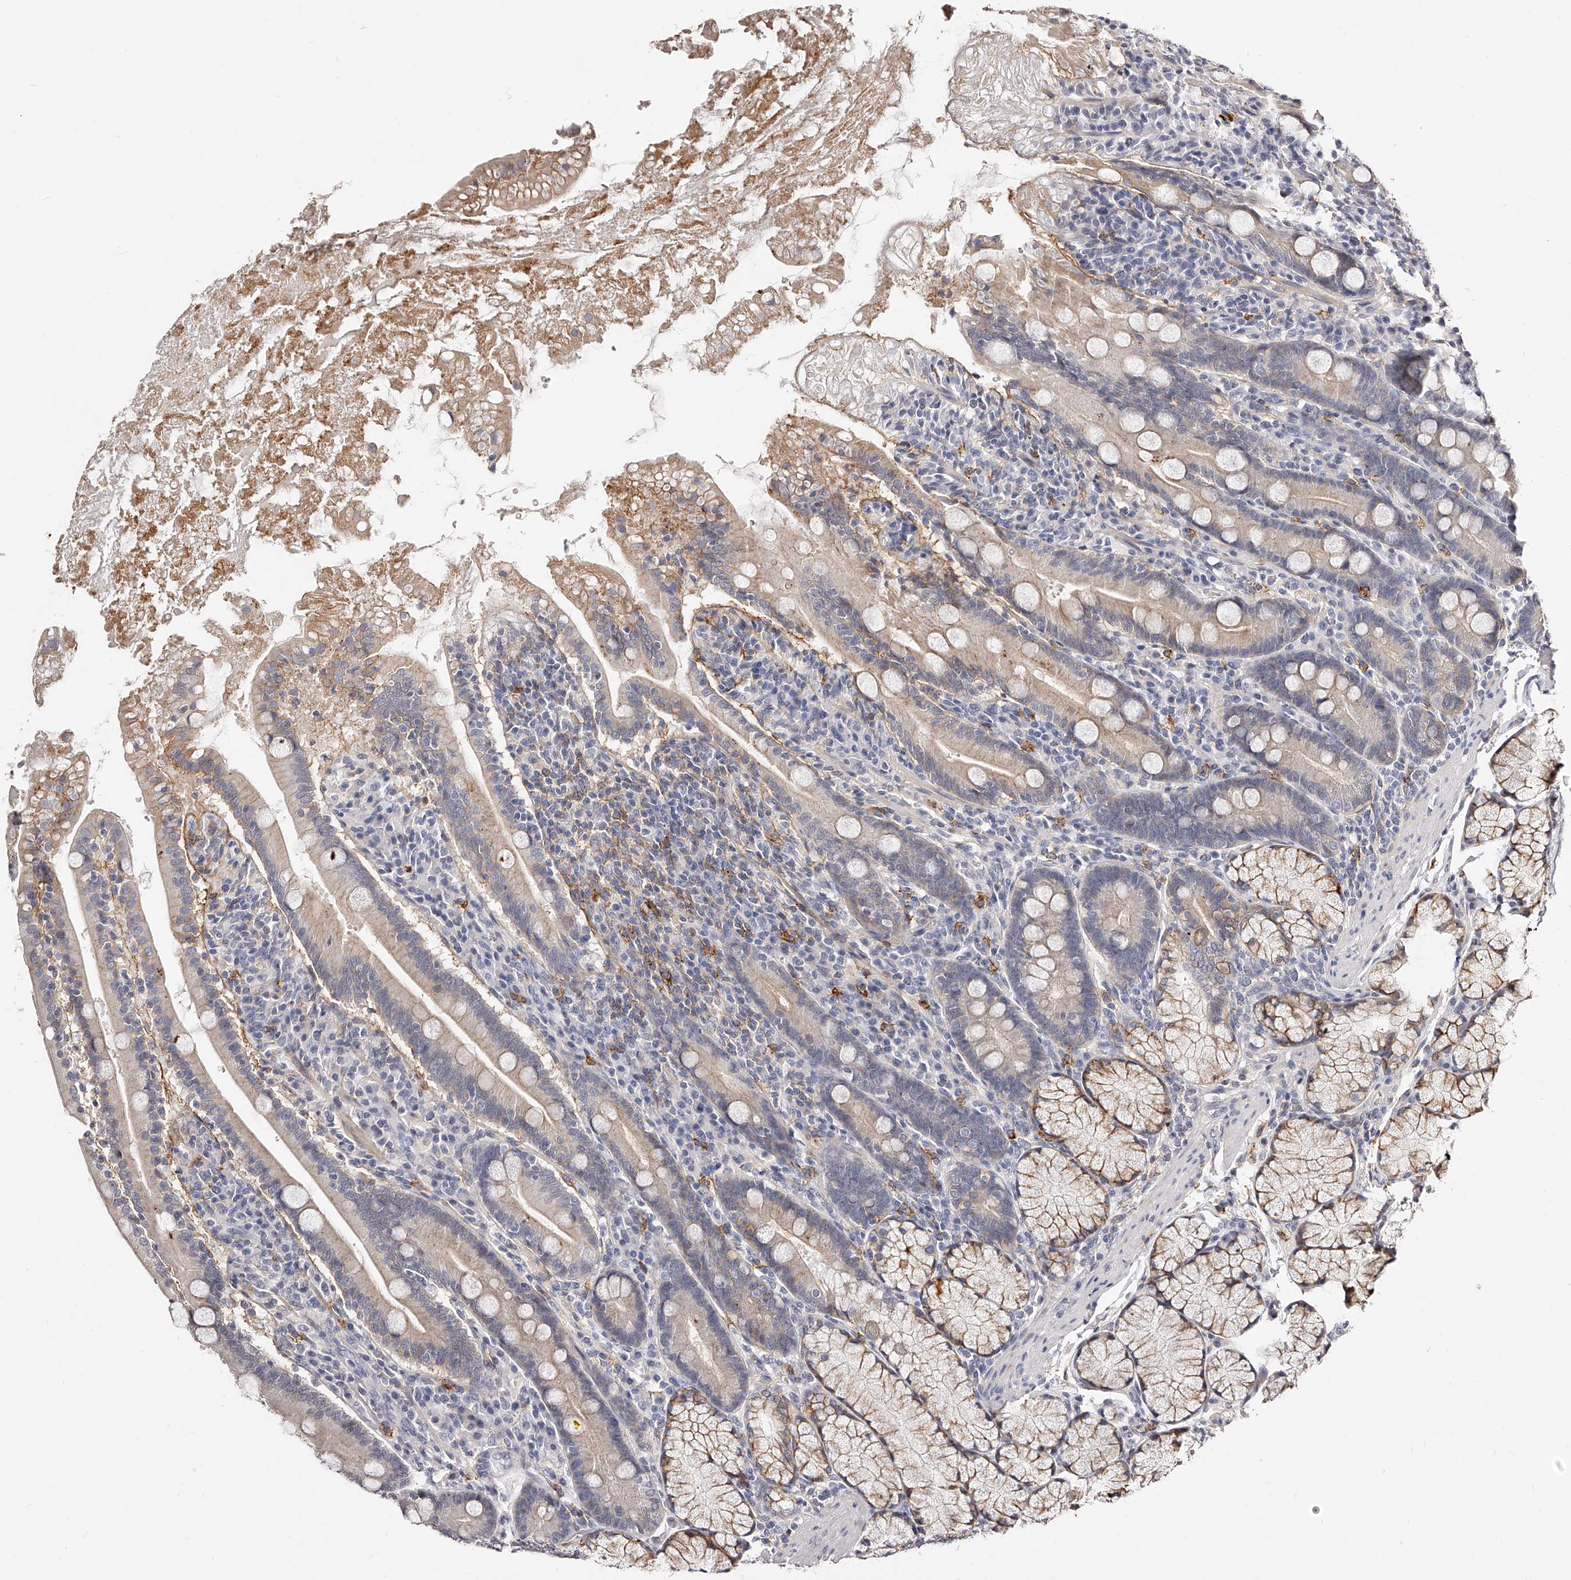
{"staining": {"intensity": "moderate", "quantity": "<25%", "location": "cytoplasmic/membranous"}, "tissue": "duodenum", "cell_type": "Glandular cells", "image_type": "normal", "snomed": [{"axis": "morphology", "description": "Normal tissue, NOS"}, {"axis": "topography", "description": "Duodenum"}], "caption": "Immunohistochemistry histopathology image of normal duodenum: duodenum stained using immunohistochemistry (IHC) reveals low levels of moderate protein expression localized specifically in the cytoplasmic/membranous of glandular cells, appearing as a cytoplasmic/membranous brown color.", "gene": "CD82", "patient": {"sex": "male", "age": 35}}